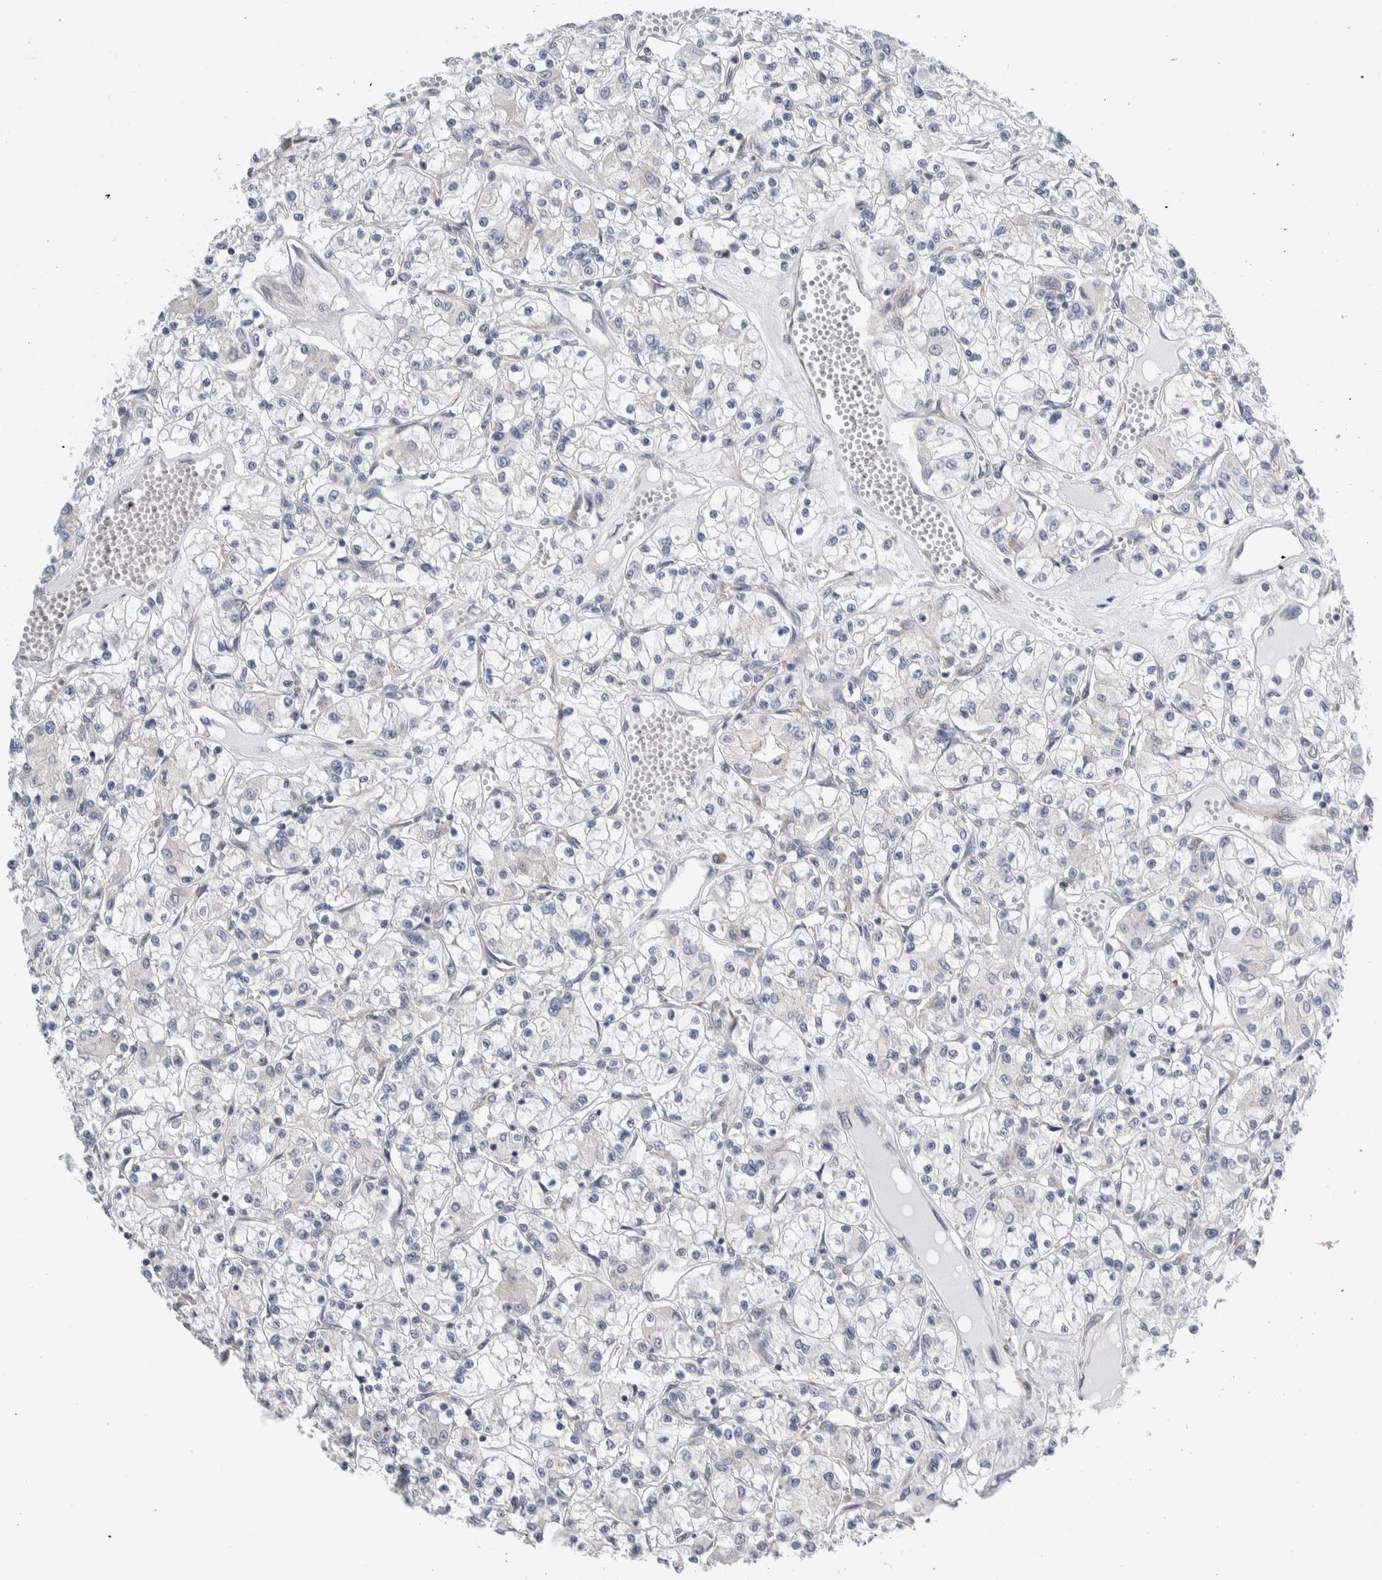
{"staining": {"intensity": "negative", "quantity": "none", "location": "none"}, "tissue": "renal cancer", "cell_type": "Tumor cells", "image_type": "cancer", "snomed": [{"axis": "morphology", "description": "Adenocarcinoma, NOS"}, {"axis": "topography", "description": "Kidney"}], "caption": "IHC image of renal cancer (adenocarcinoma) stained for a protein (brown), which reveals no staining in tumor cells.", "gene": "RACK1", "patient": {"sex": "female", "age": 59}}